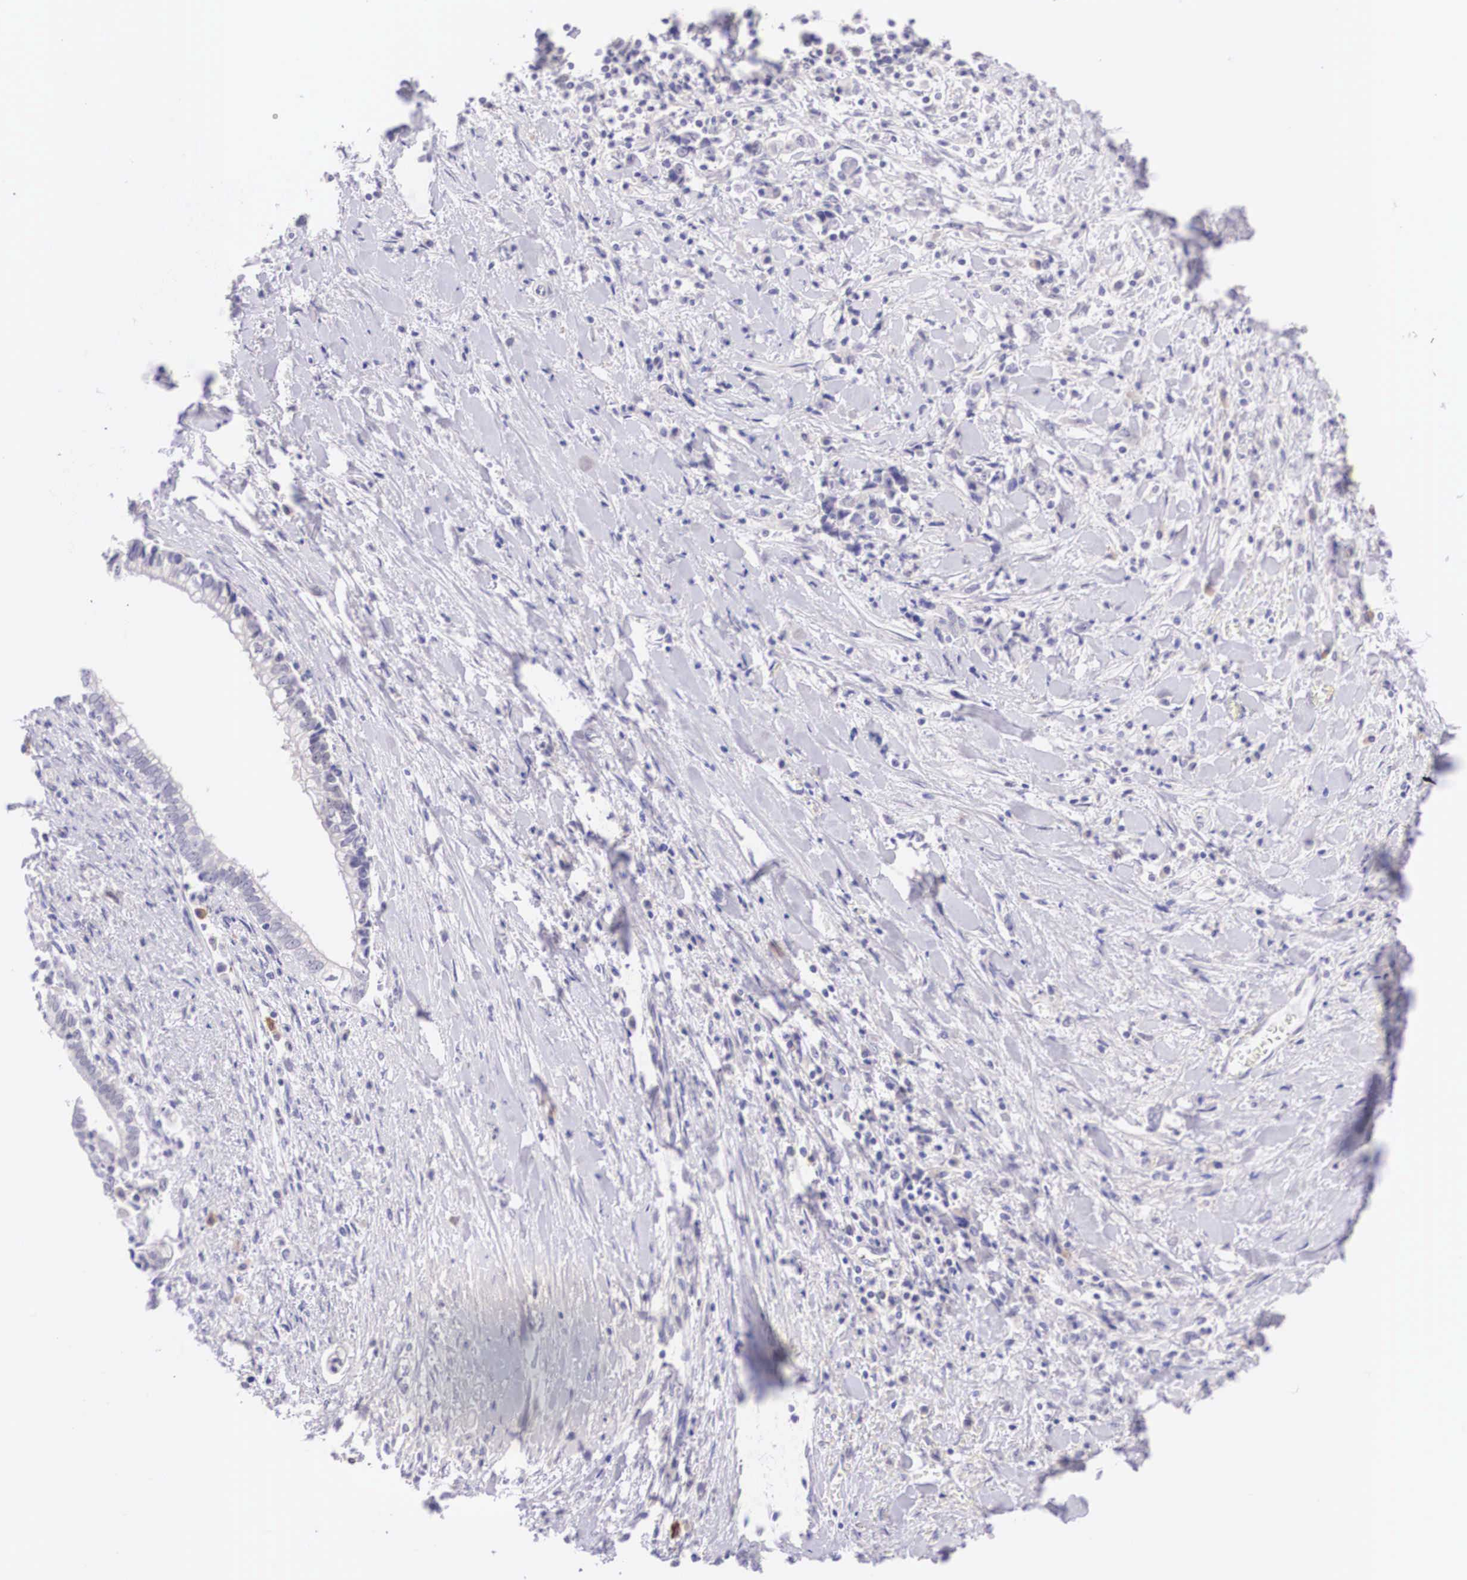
{"staining": {"intensity": "negative", "quantity": "none", "location": "none"}, "tissue": "liver cancer", "cell_type": "Tumor cells", "image_type": "cancer", "snomed": [{"axis": "morphology", "description": "Cholangiocarcinoma"}, {"axis": "topography", "description": "Liver"}], "caption": "The image shows no staining of tumor cells in liver cancer. (DAB (3,3'-diaminobenzidine) IHC with hematoxylin counter stain).", "gene": "BCL6", "patient": {"sex": "male", "age": 57}}